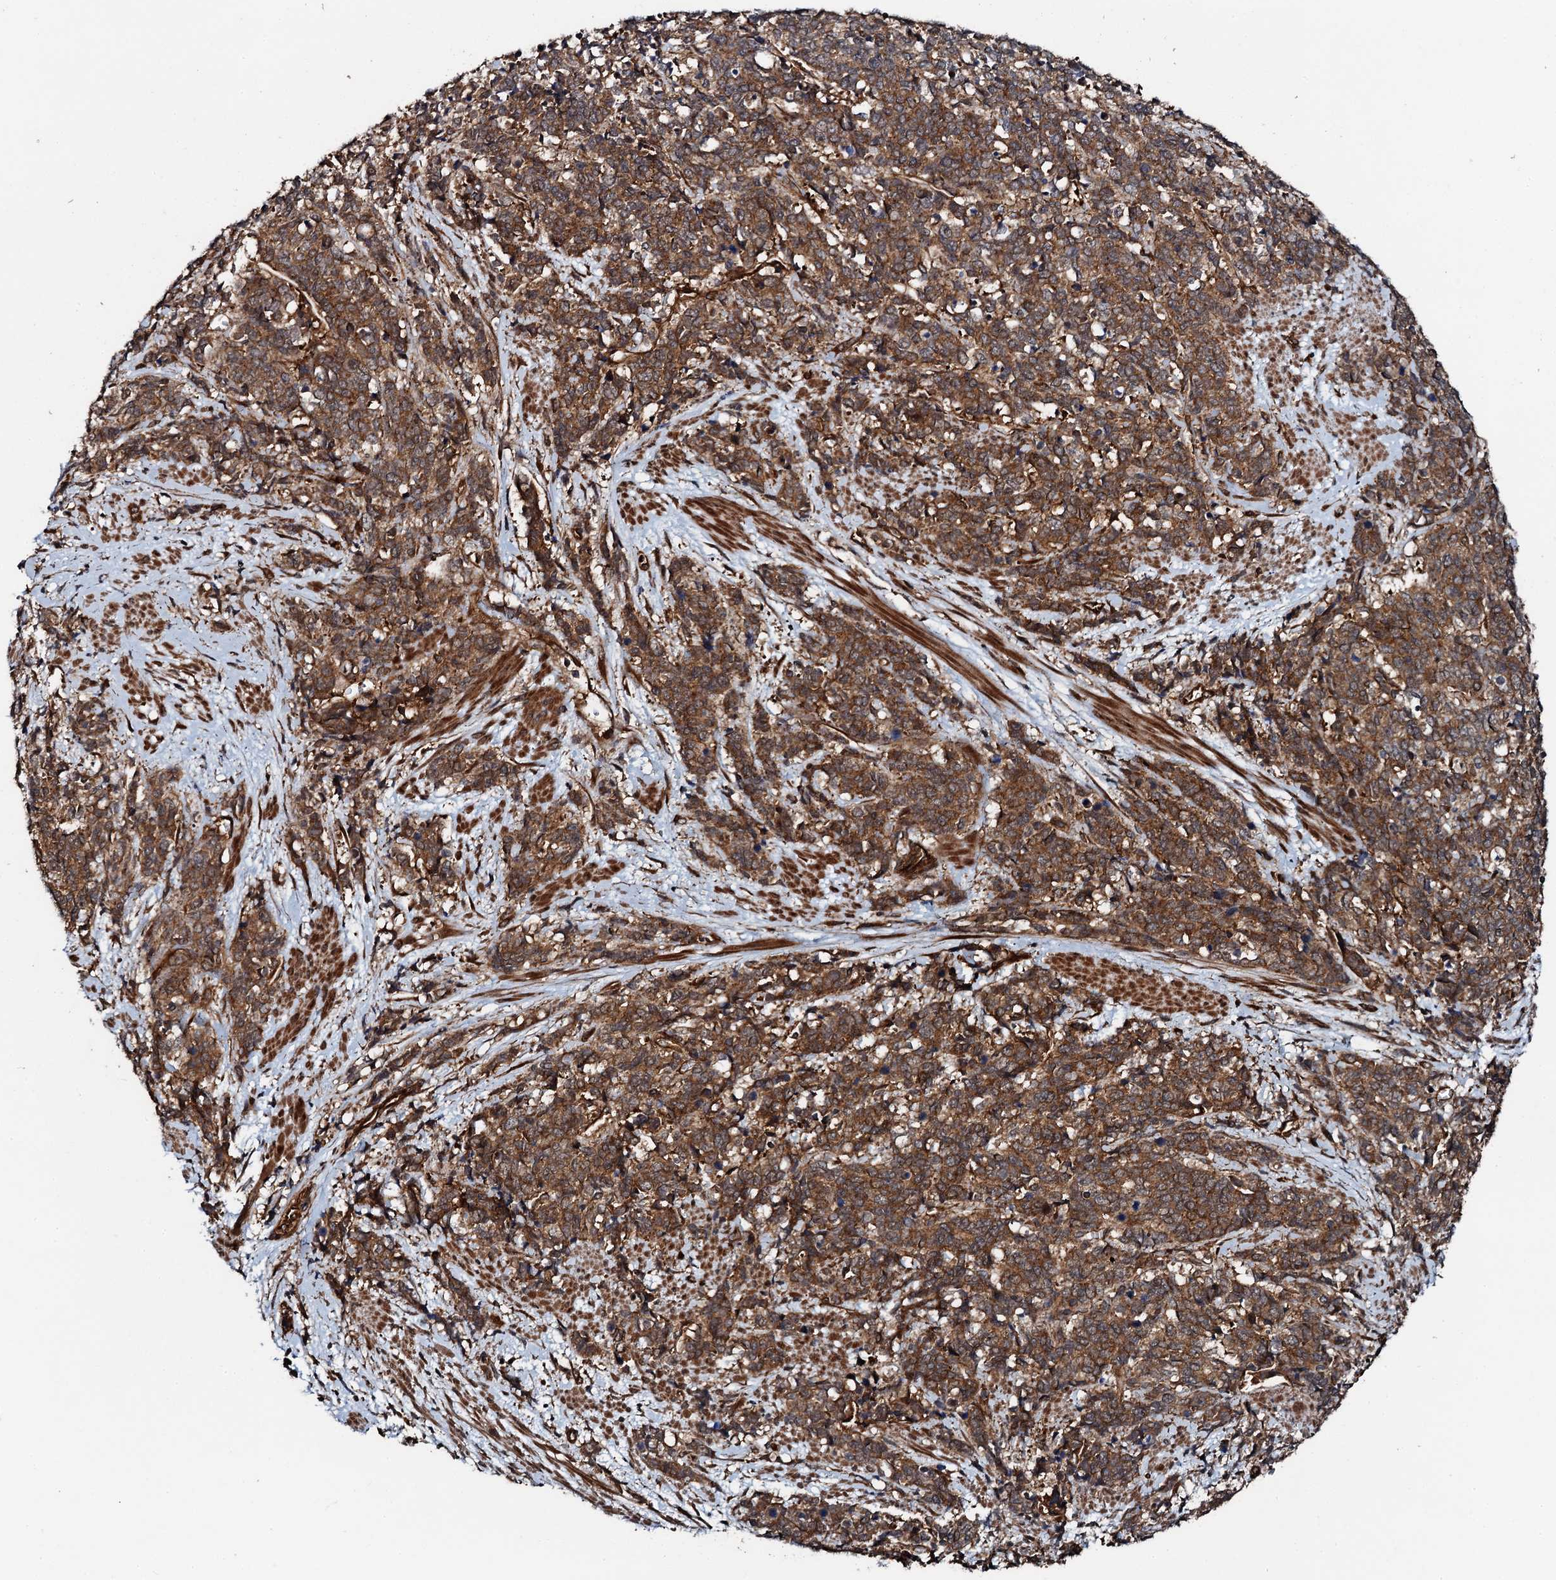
{"staining": {"intensity": "moderate", "quantity": ">75%", "location": "cytoplasmic/membranous"}, "tissue": "cervical cancer", "cell_type": "Tumor cells", "image_type": "cancer", "snomed": [{"axis": "morphology", "description": "Squamous cell carcinoma, NOS"}, {"axis": "topography", "description": "Cervix"}], "caption": "A histopathology image of cervical squamous cell carcinoma stained for a protein reveals moderate cytoplasmic/membranous brown staining in tumor cells.", "gene": "FLYWCH1", "patient": {"sex": "female", "age": 60}}